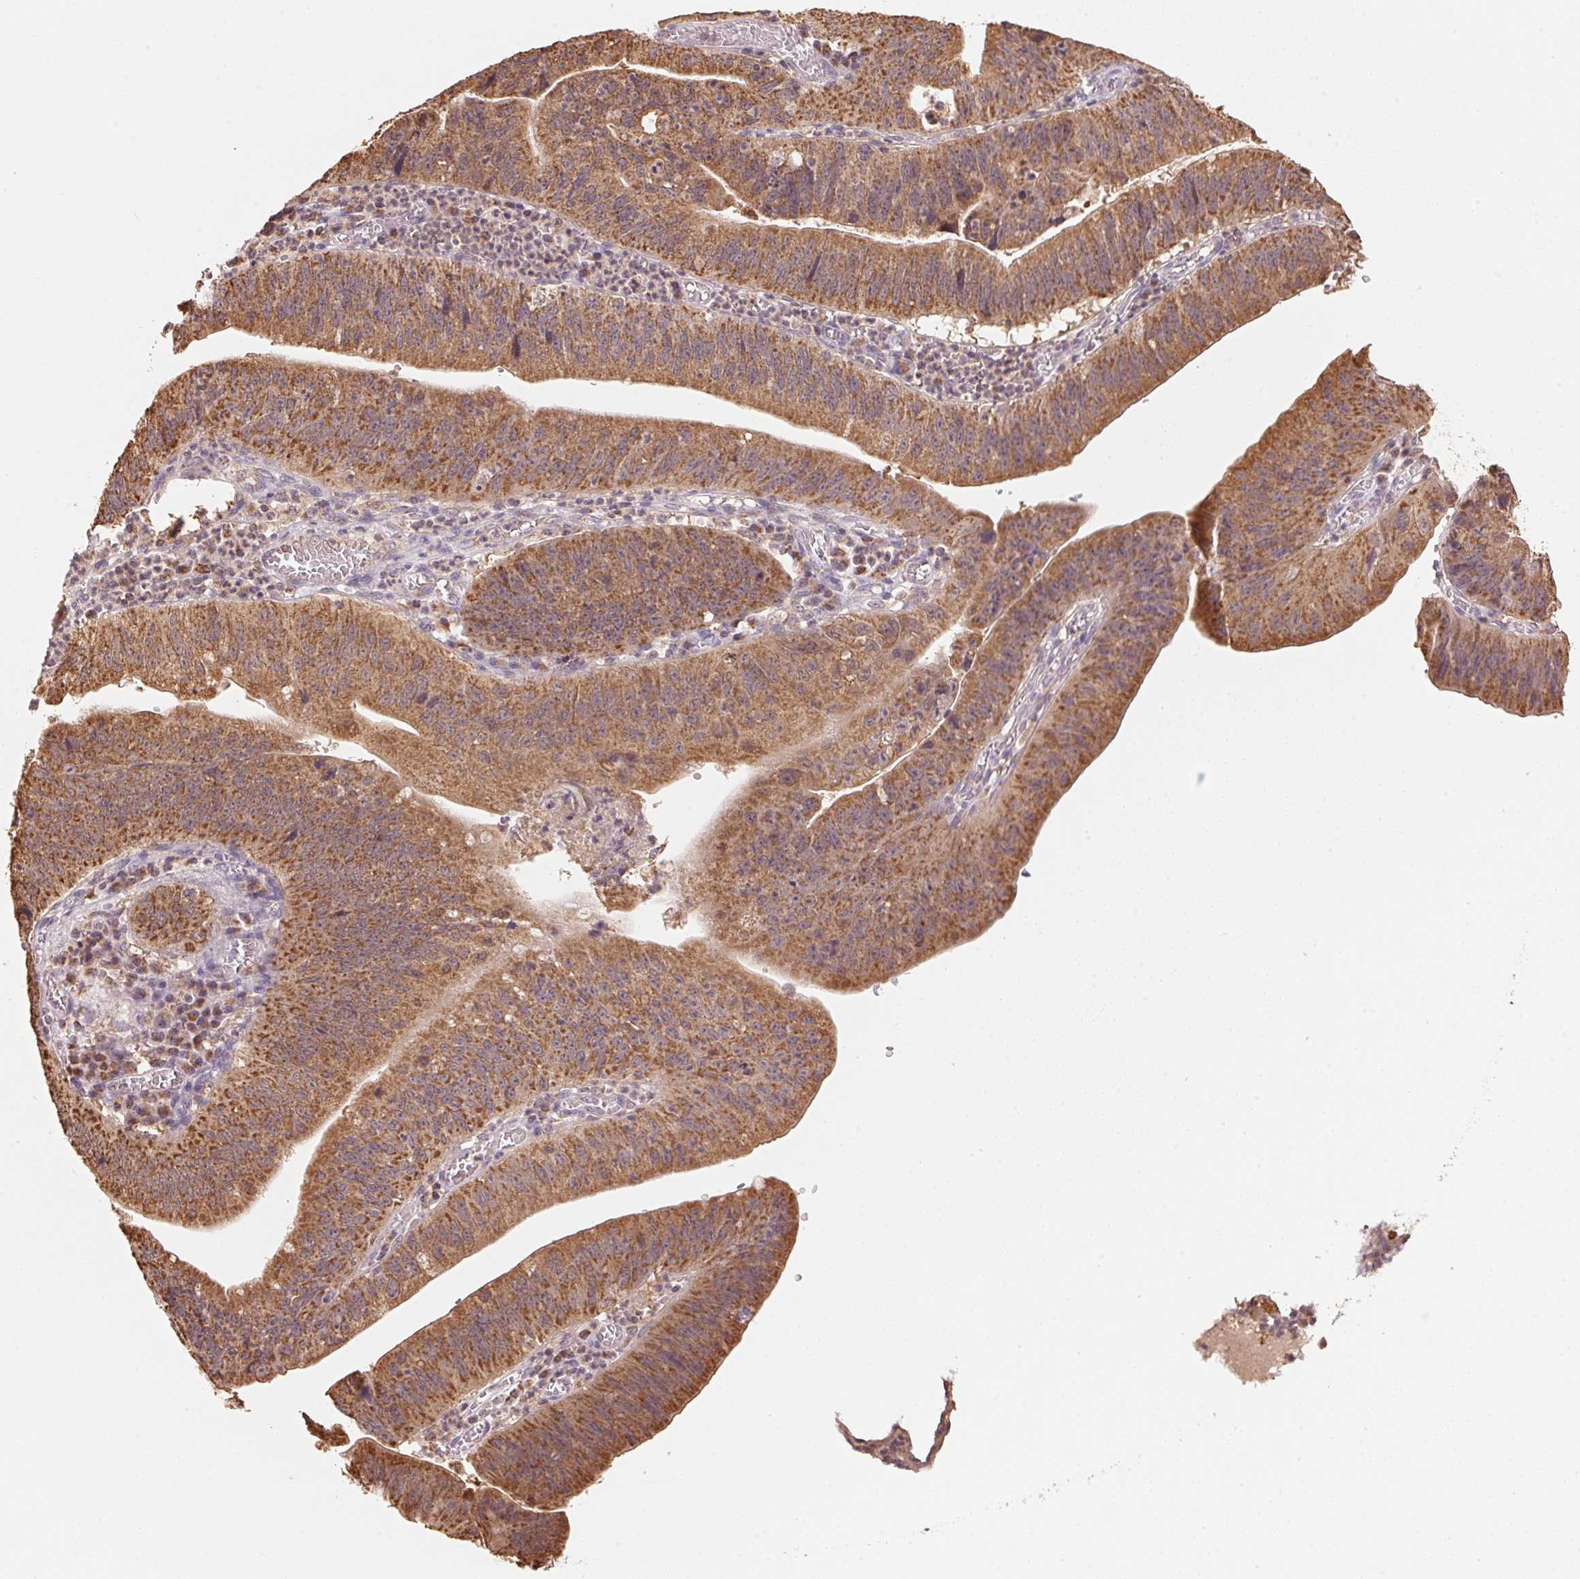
{"staining": {"intensity": "strong", "quantity": ">75%", "location": "cytoplasmic/membranous"}, "tissue": "stomach cancer", "cell_type": "Tumor cells", "image_type": "cancer", "snomed": [{"axis": "morphology", "description": "Adenocarcinoma, NOS"}, {"axis": "topography", "description": "Stomach"}], "caption": "Immunohistochemical staining of human stomach cancer exhibits high levels of strong cytoplasmic/membranous protein expression in about >75% of tumor cells. (brown staining indicates protein expression, while blue staining denotes nuclei).", "gene": "ARHGAP6", "patient": {"sex": "male", "age": 59}}